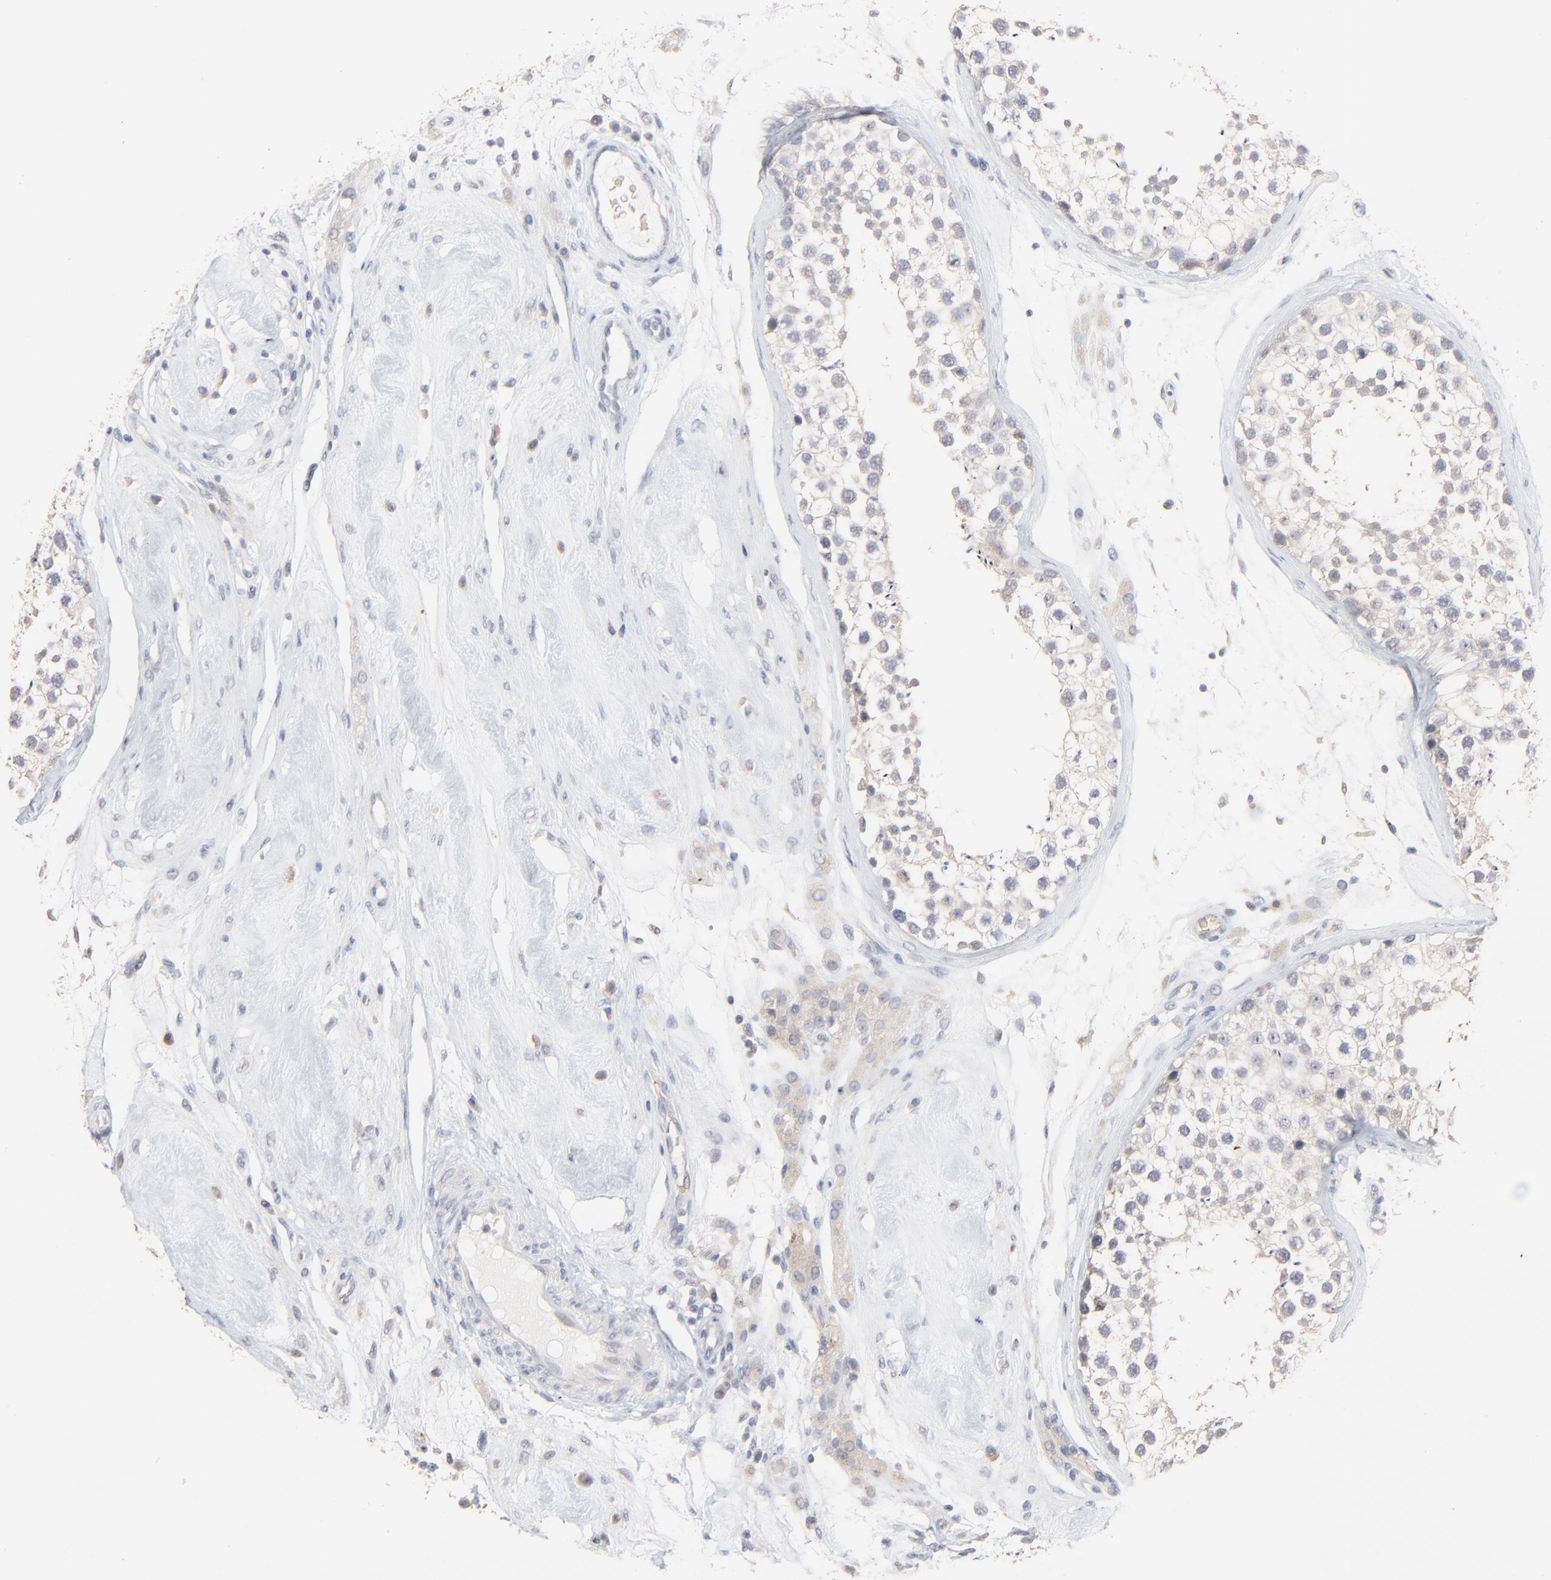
{"staining": {"intensity": "negative", "quantity": "none", "location": "none"}, "tissue": "testis", "cell_type": "Cells in seminiferous ducts", "image_type": "normal", "snomed": [{"axis": "morphology", "description": "Normal tissue, NOS"}, {"axis": "topography", "description": "Testis"}], "caption": "IHC of benign human testis displays no staining in cells in seminiferous ducts.", "gene": "FANCB", "patient": {"sex": "male", "age": 46}}